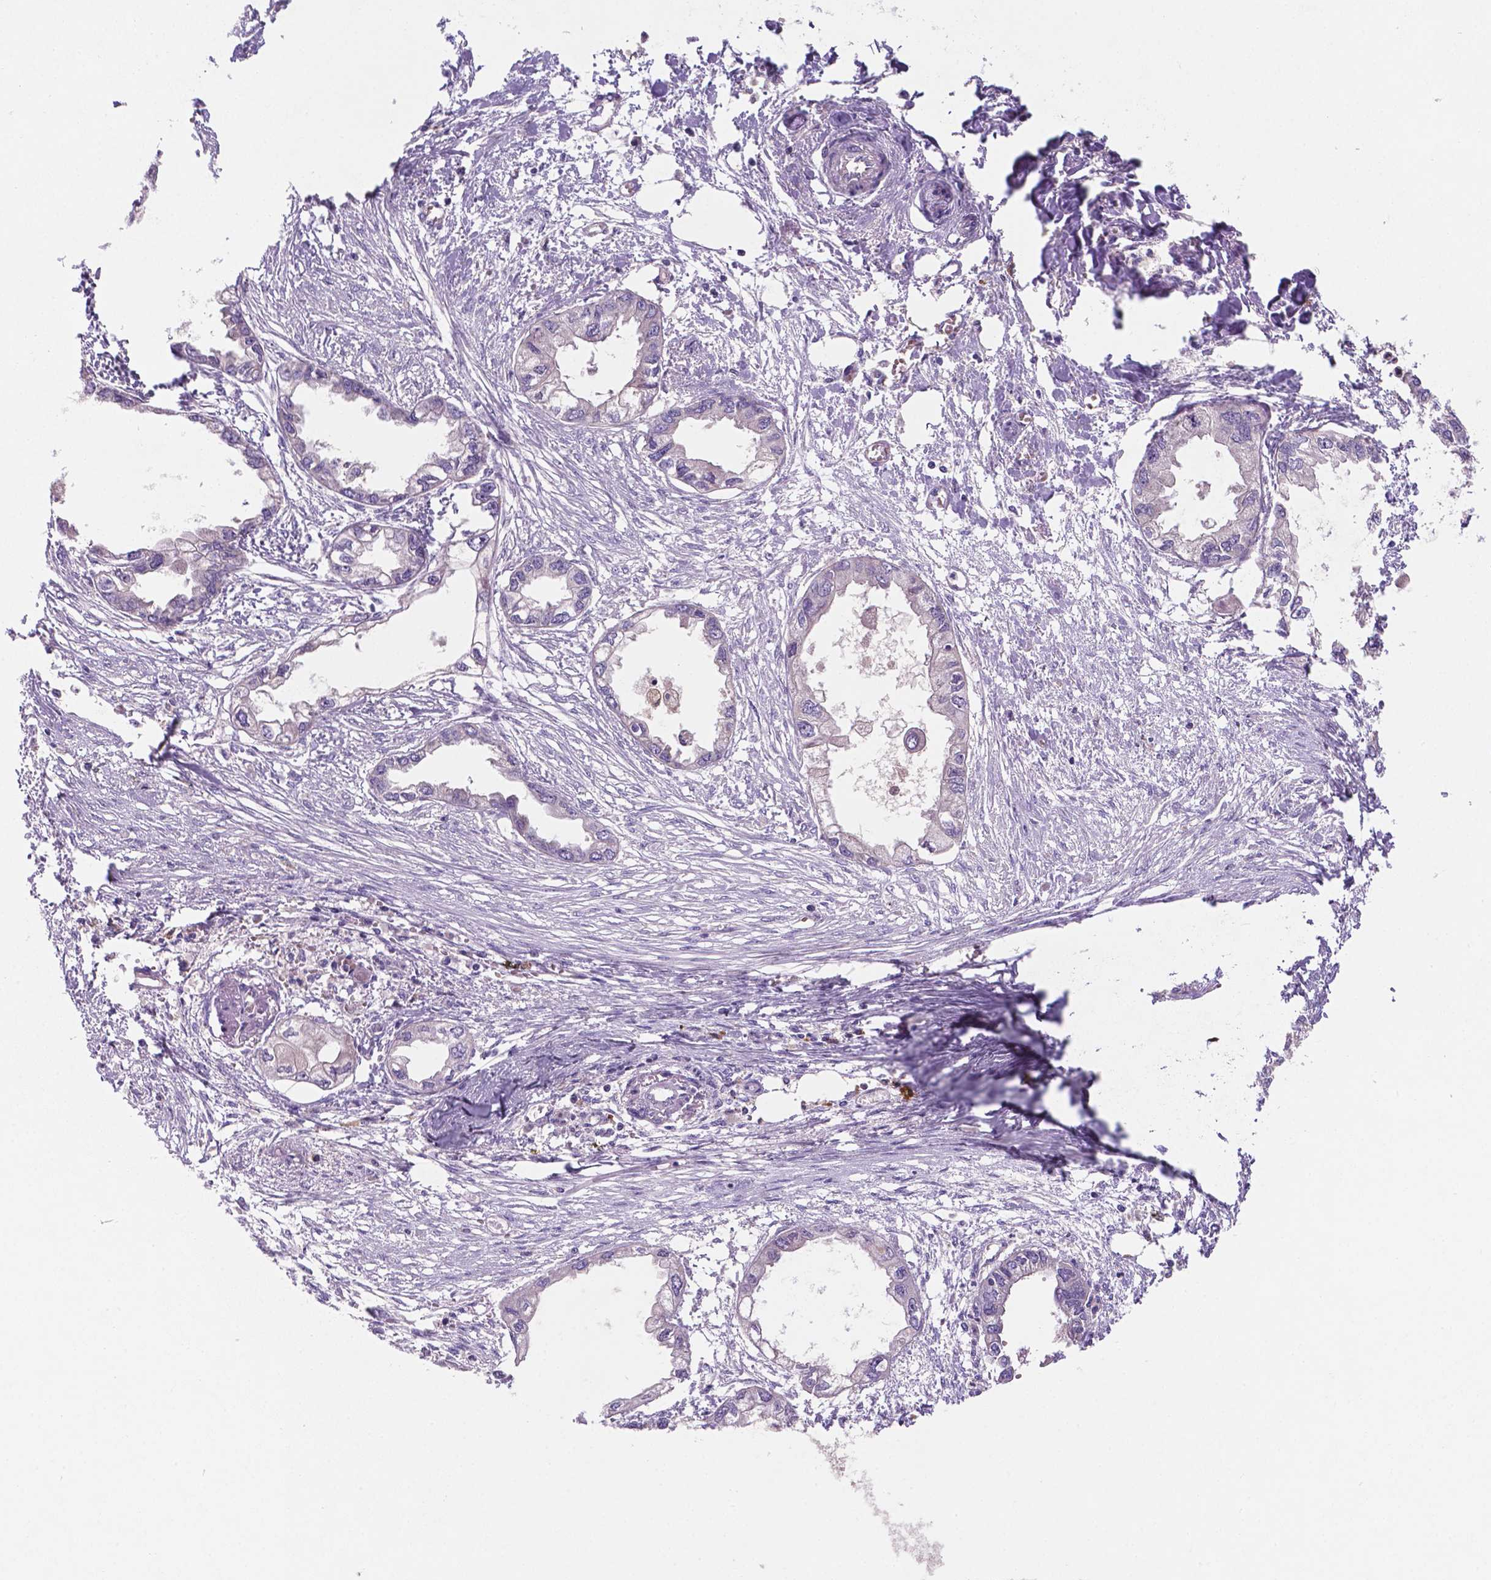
{"staining": {"intensity": "negative", "quantity": "none", "location": "none"}, "tissue": "endometrial cancer", "cell_type": "Tumor cells", "image_type": "cancer", "snomed": [{"axis": "morphology", "description": "Adenocarcinoma, NOS"}, {"axis": "morphology", "description": "Adenocarcinoma, metastatic, NOS"}, {"axis": "topography", "description": "Adipose tissue"}, {"axis": "topography", "description": "Endometrium"}], "caption": "High magnification brightfield microscopy of metastatic adenocarcinoma (endometrial) stained with DAB (3,3'-diaminobenzidine) (brown) and counterstained with hematoxylin (blue): tumor cells show no significant expression.", "gene": "TM4SF20", "patient": {"sex": "female", "age": 67}}